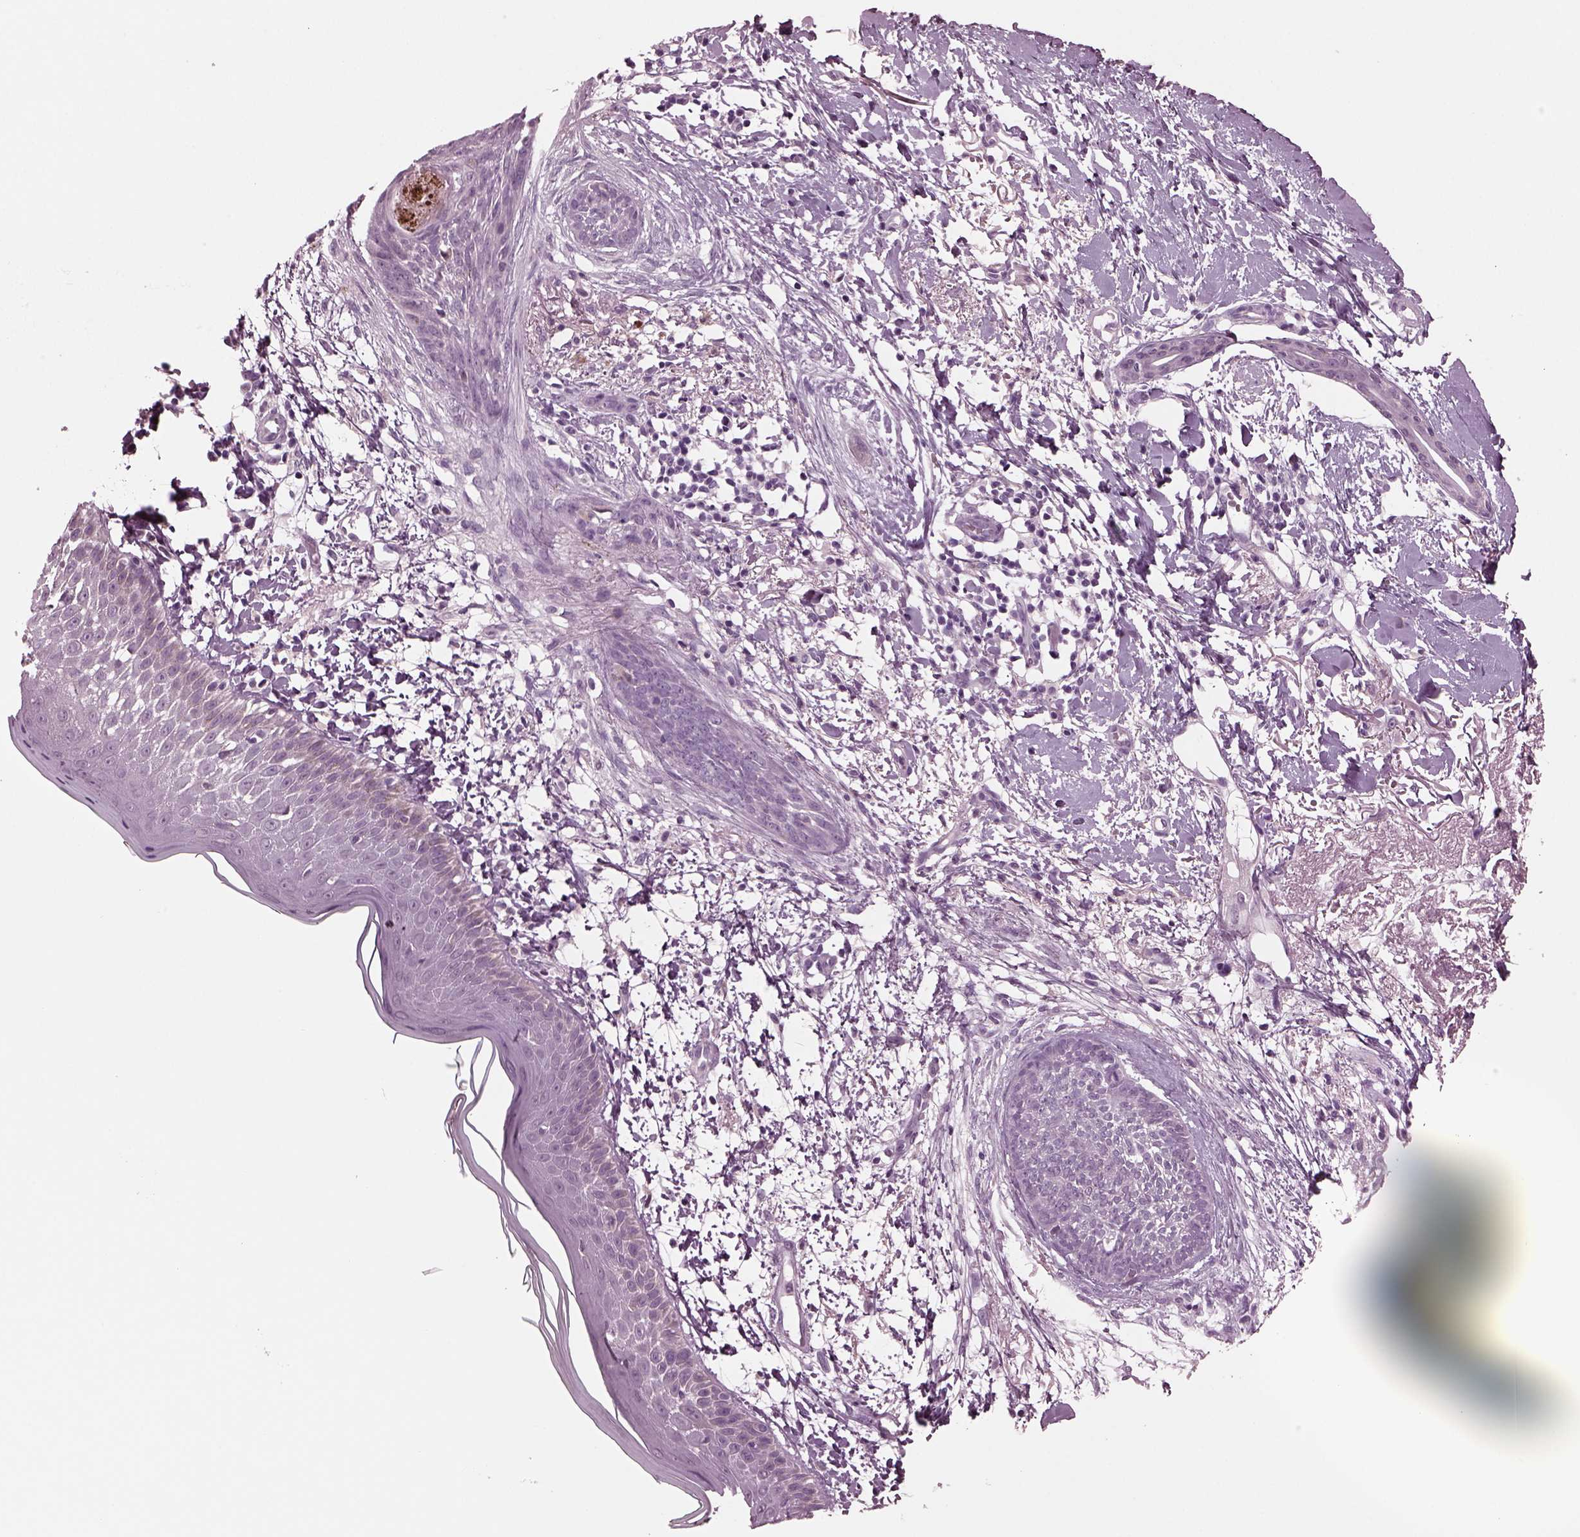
{"staining": {"intensity": "negative", "quantity": "none", "location": "none"}, "tissue": "skin cancer", "cell_type": "Tumor cells", "image_type": "cancer", "snomed": [{"axis": "morphology", "description": "Normal tissue, NOS"}, {"axis": "morphology", "description": "Basal cell carcinoma"}, {"axis": "topography", "description": "Skin"}], "caption": "Tumor cells are negative for protein expression in human skin cancer (basal cell carcinoma).", "gene": "MIB2", "patient": {"sex": "male", "age": 84}}